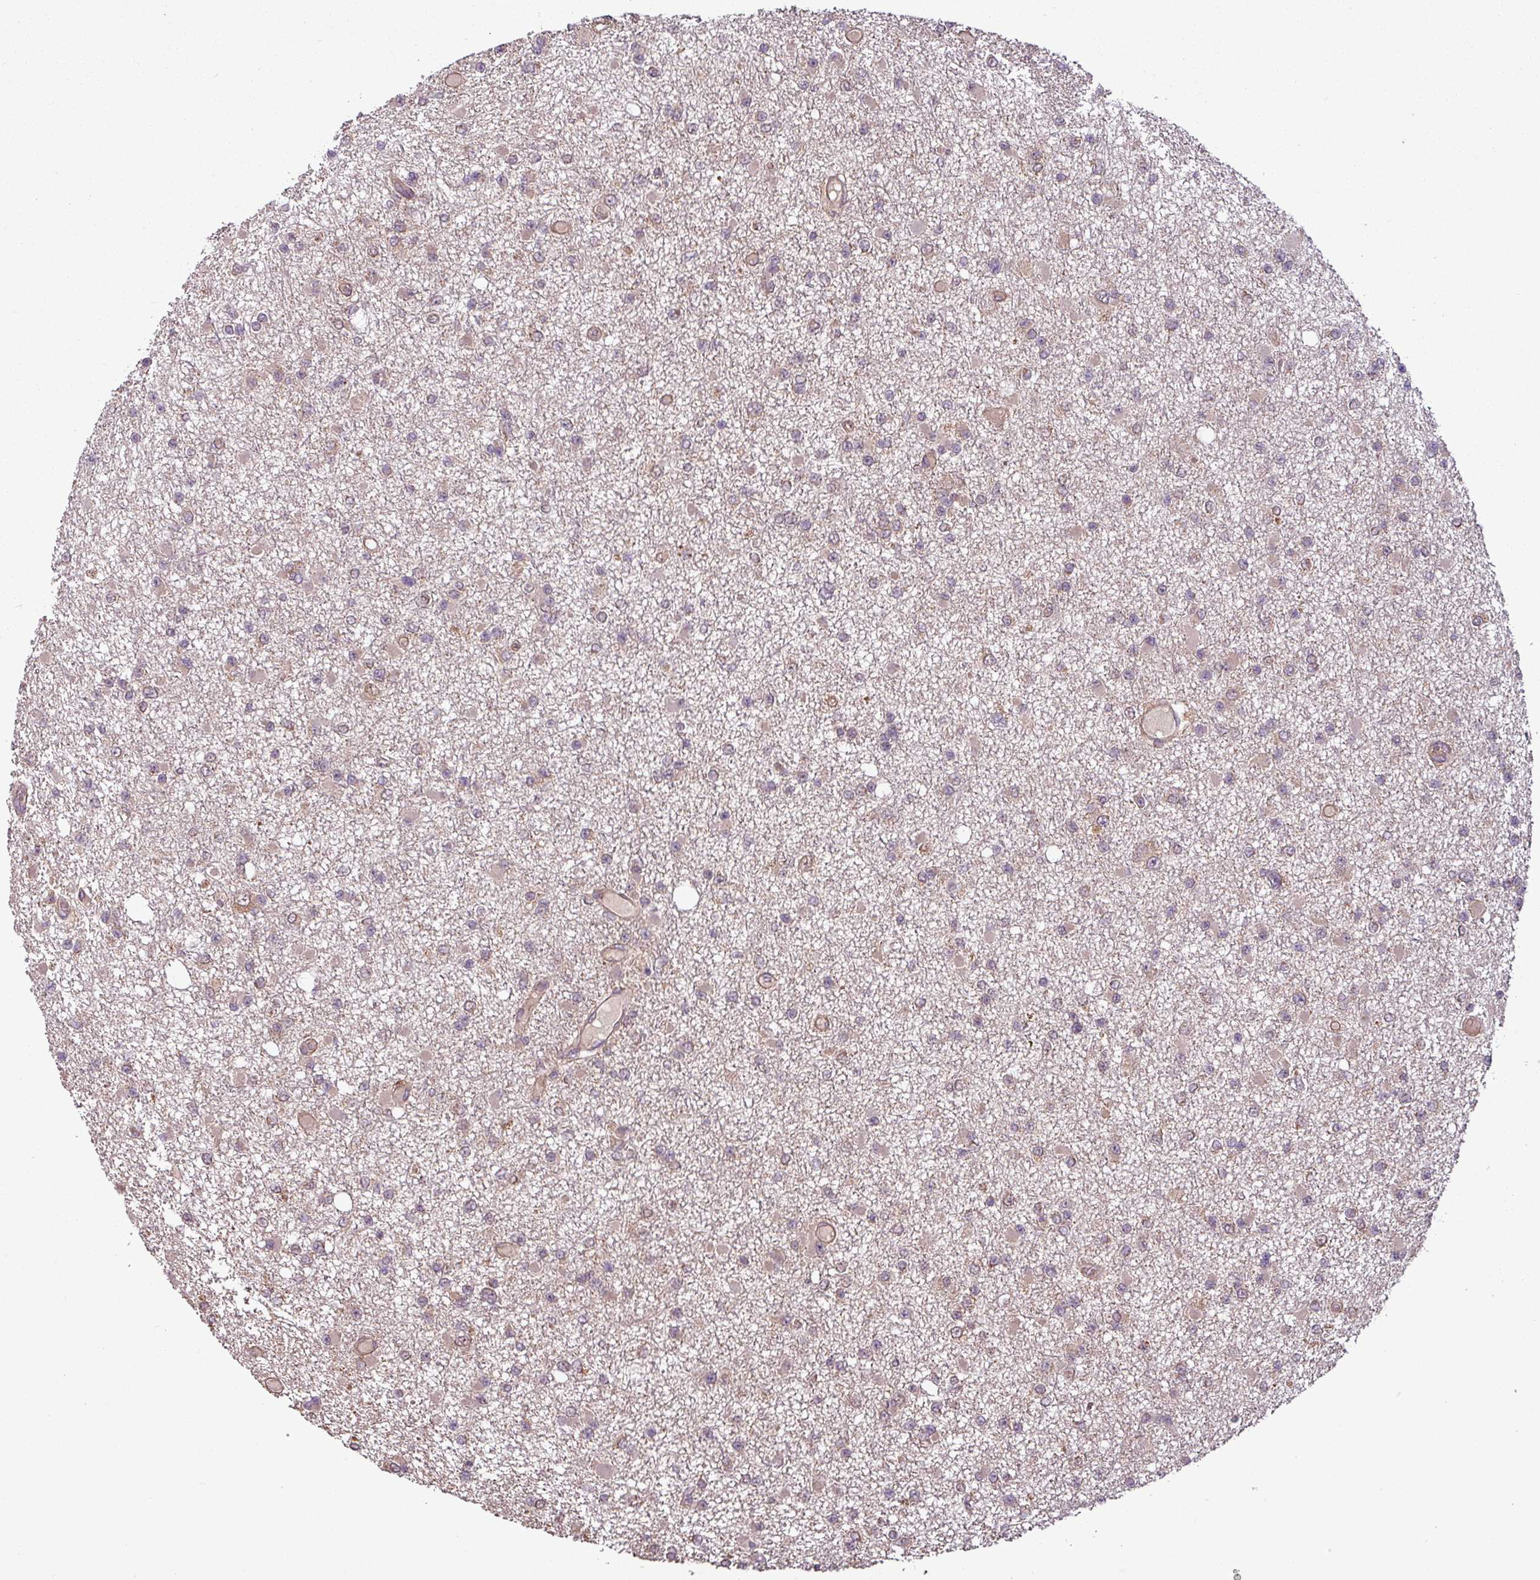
{"staining": {"intensity": "weak", "quantity": "<25%", "location": "cytoplasmic/membranous,nuclear"}, "tissue": "glioma", "cell_type": "Tumor cells", "image_type": "cancer", "snomed": [{"axis": "morphology", "description": "Glioma, malignant, Low grade"}, {"axis": "topography", "description": "Brain"}], "caption": "High magnification brightfield microscopy of malignant glioma (low-grade) stained with DAB (brown) and counterstained with hematoxylin (blue): tumor cells show no significant staining.", "gene": "NT5C3A", "patient": {"sex": "female", "age": 22}}